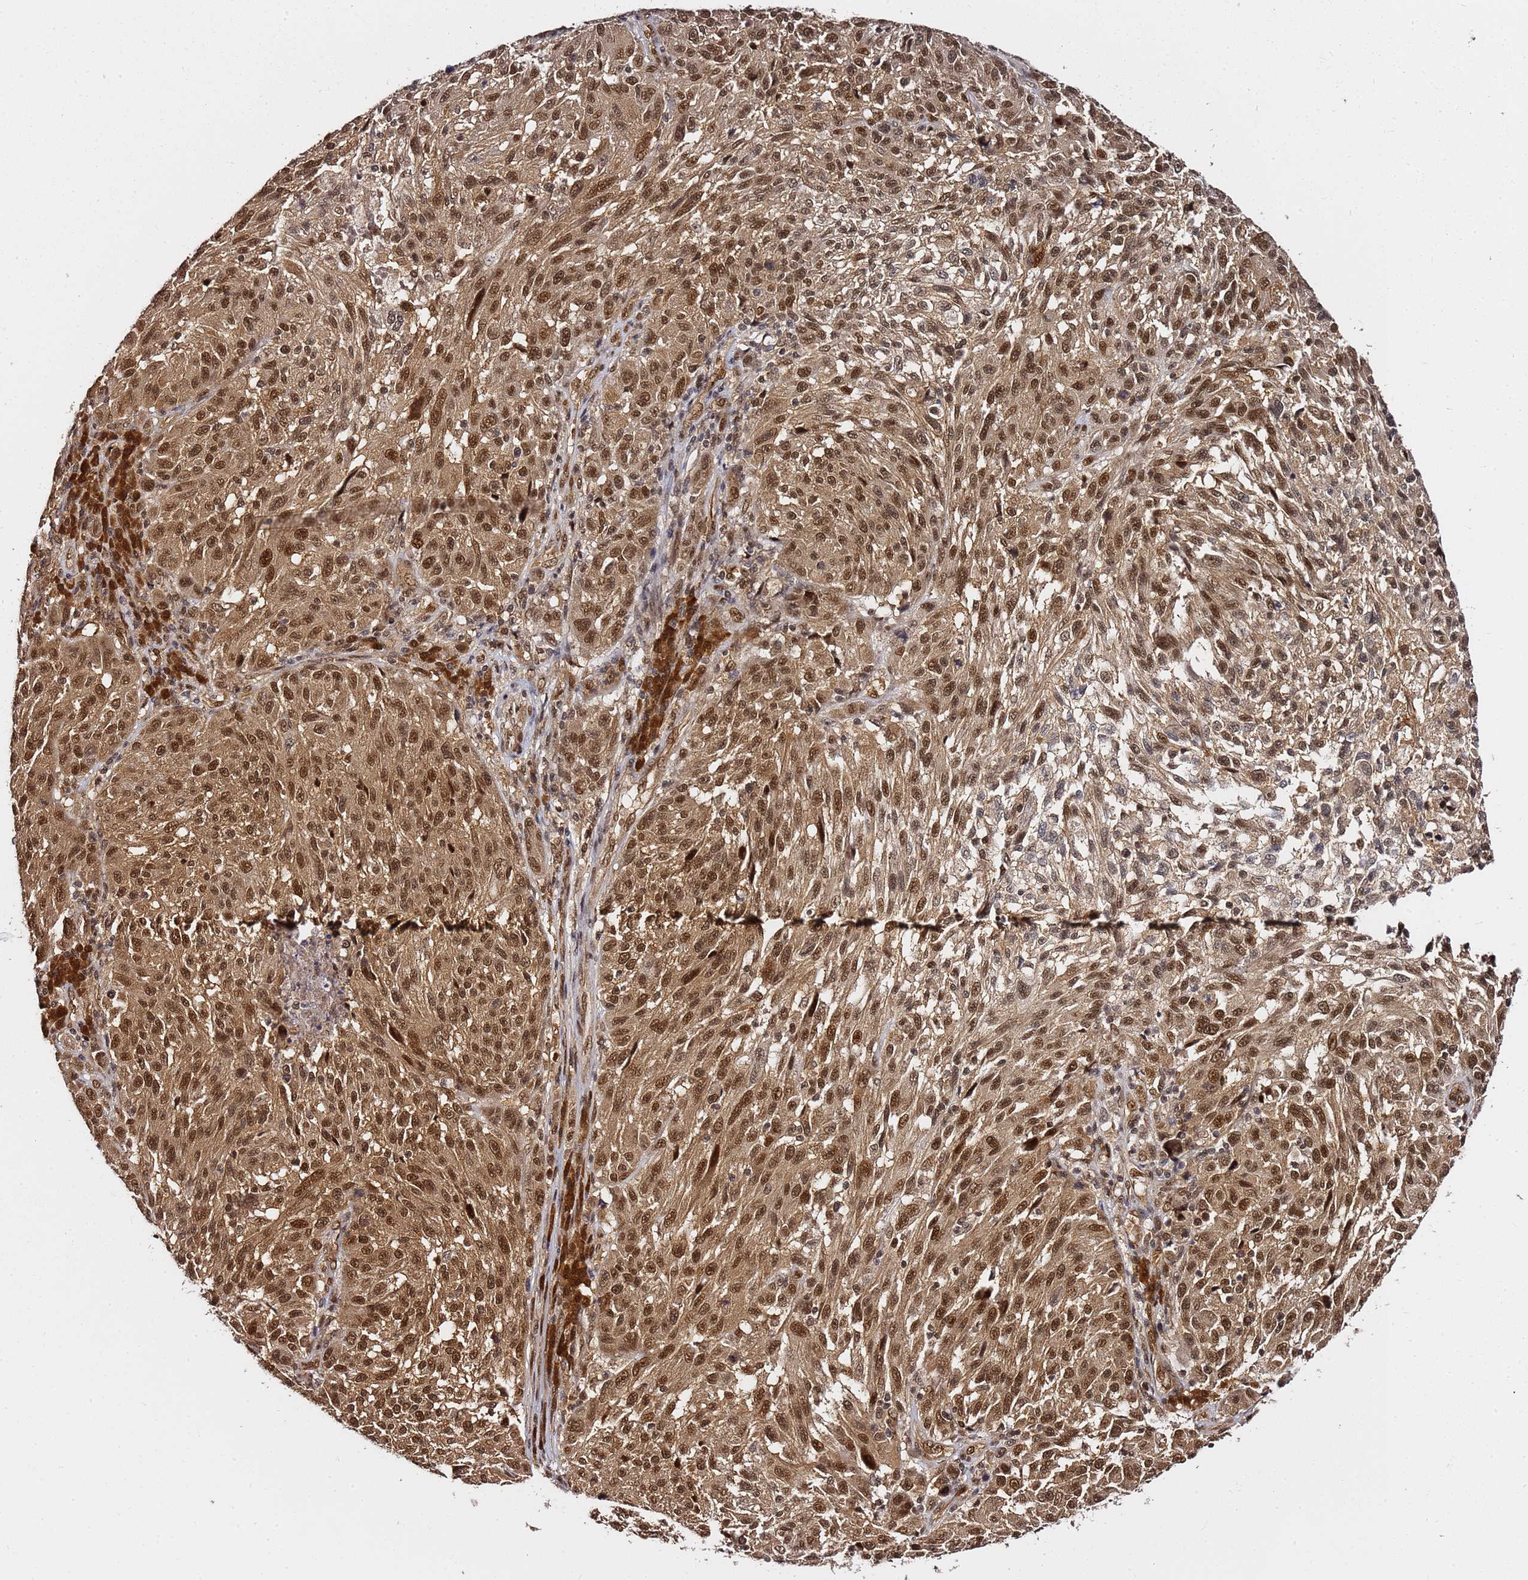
{"staining": {"intensity": "moderate", "quantity": ">75%", "location": "nuclear"}, "tissue": "melanoma", "cell_type": "Tumor cells", "image_type": "cancer", "snomed": [{"axis": "morphology", "description": "Malignant melanoma, NOS"}, {"axis": "topography", "description": "Skin"}], "caption": "IHC (DAB) staining of human malignant melanoma shows moderate nuclear protein staining in approximately >75% of tumor cells.", "gene": "RGS18", "patient": {"sex": "male", "age": 53}}